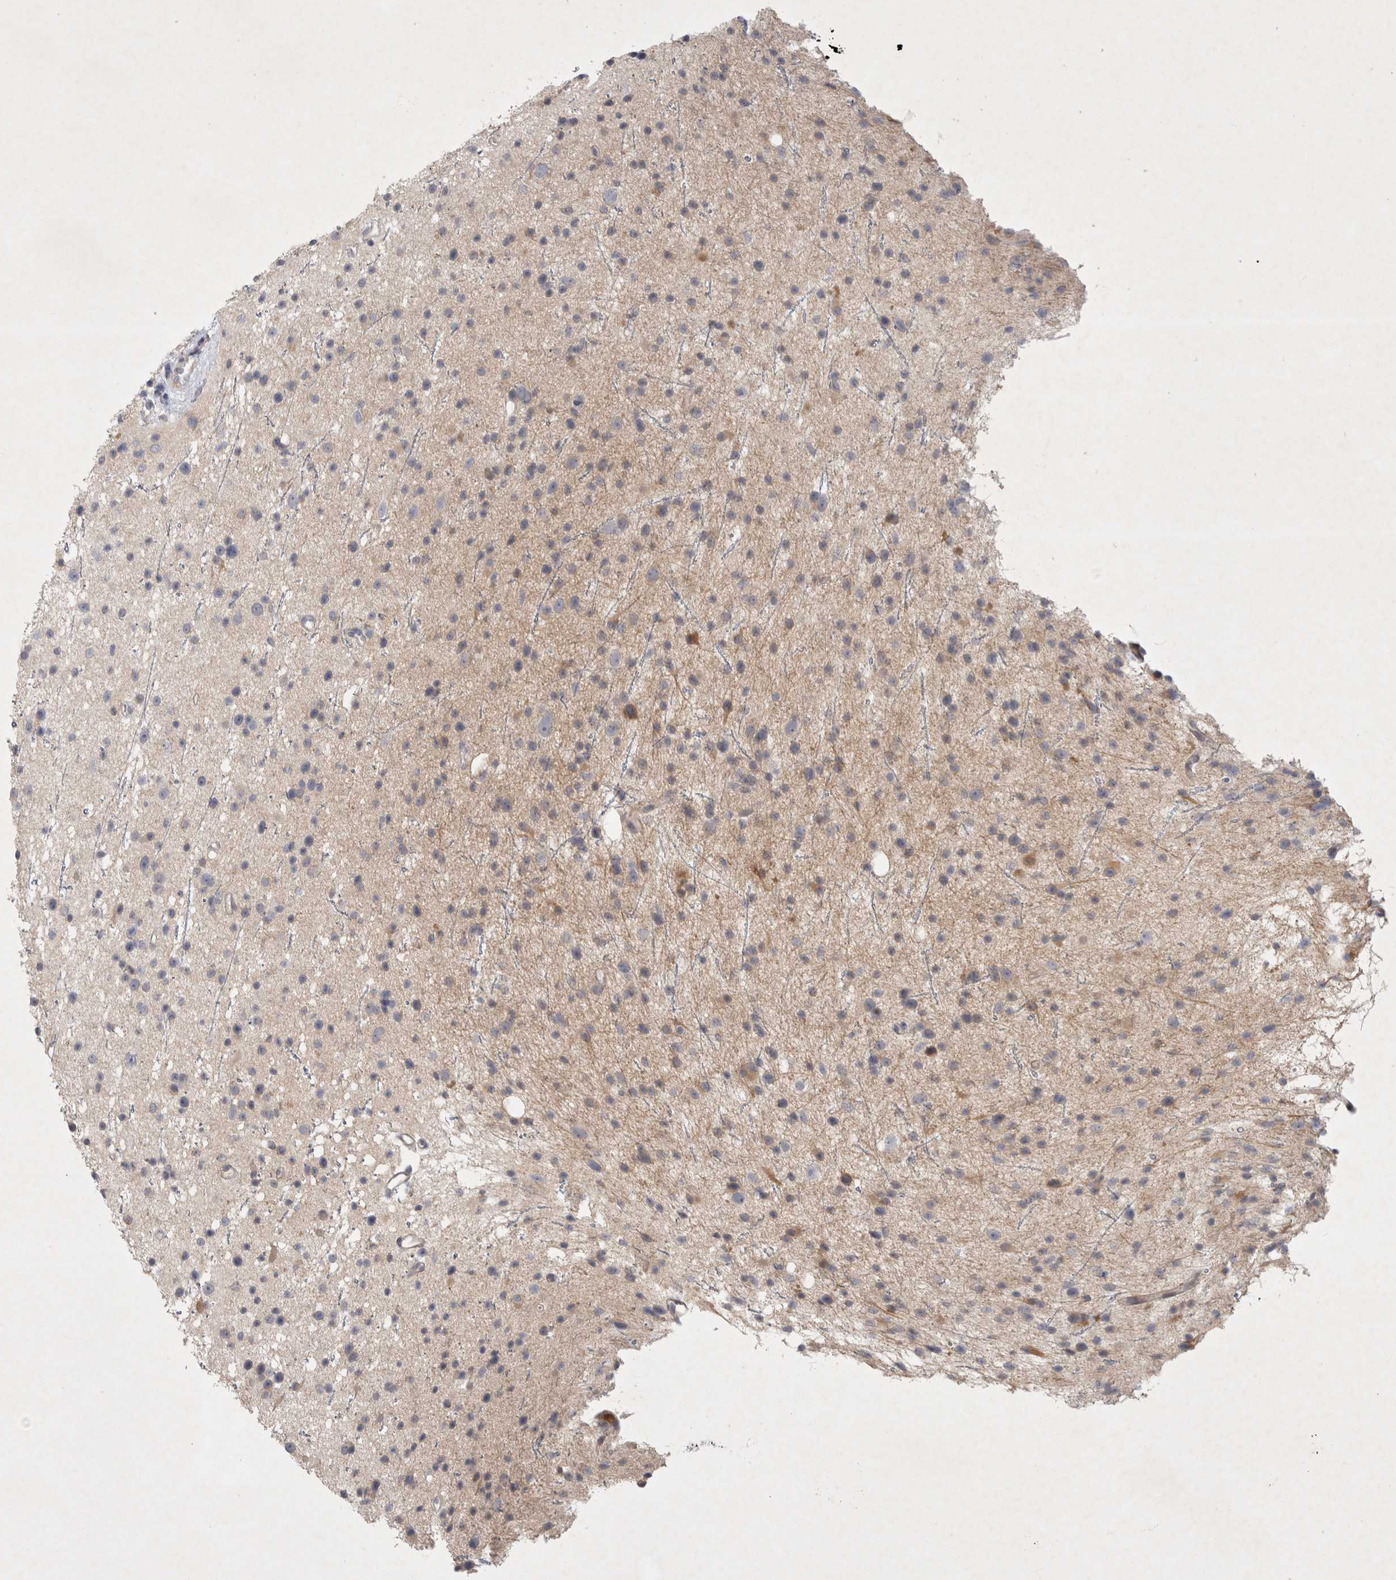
{"staining": {"intensity": "weak", "quantity": "25%-75%", "location": "cytoplasmic/membranous"}, "tissue": "glioma", "cell_type": "Tumor cells", "image_type": "cancer", "snomed": [{"axis": "morphology", "description": "Glioma, malignant, Low grade"}, {"axis": "topography", "description": "Cerebral cortex"}], "caption": "Immunohistochemical staining of malignant low-grade glioma shows low levels of weak cytoplasmic/membranous protein positivity in about 25%-75% of tumor cells. Using DAB (brown) and hematoxylin (blue) stains, captured at high magnification using brightfield microscopy.", "gene": "BZW2", "patient": {"sex": "female", "age": 39}}